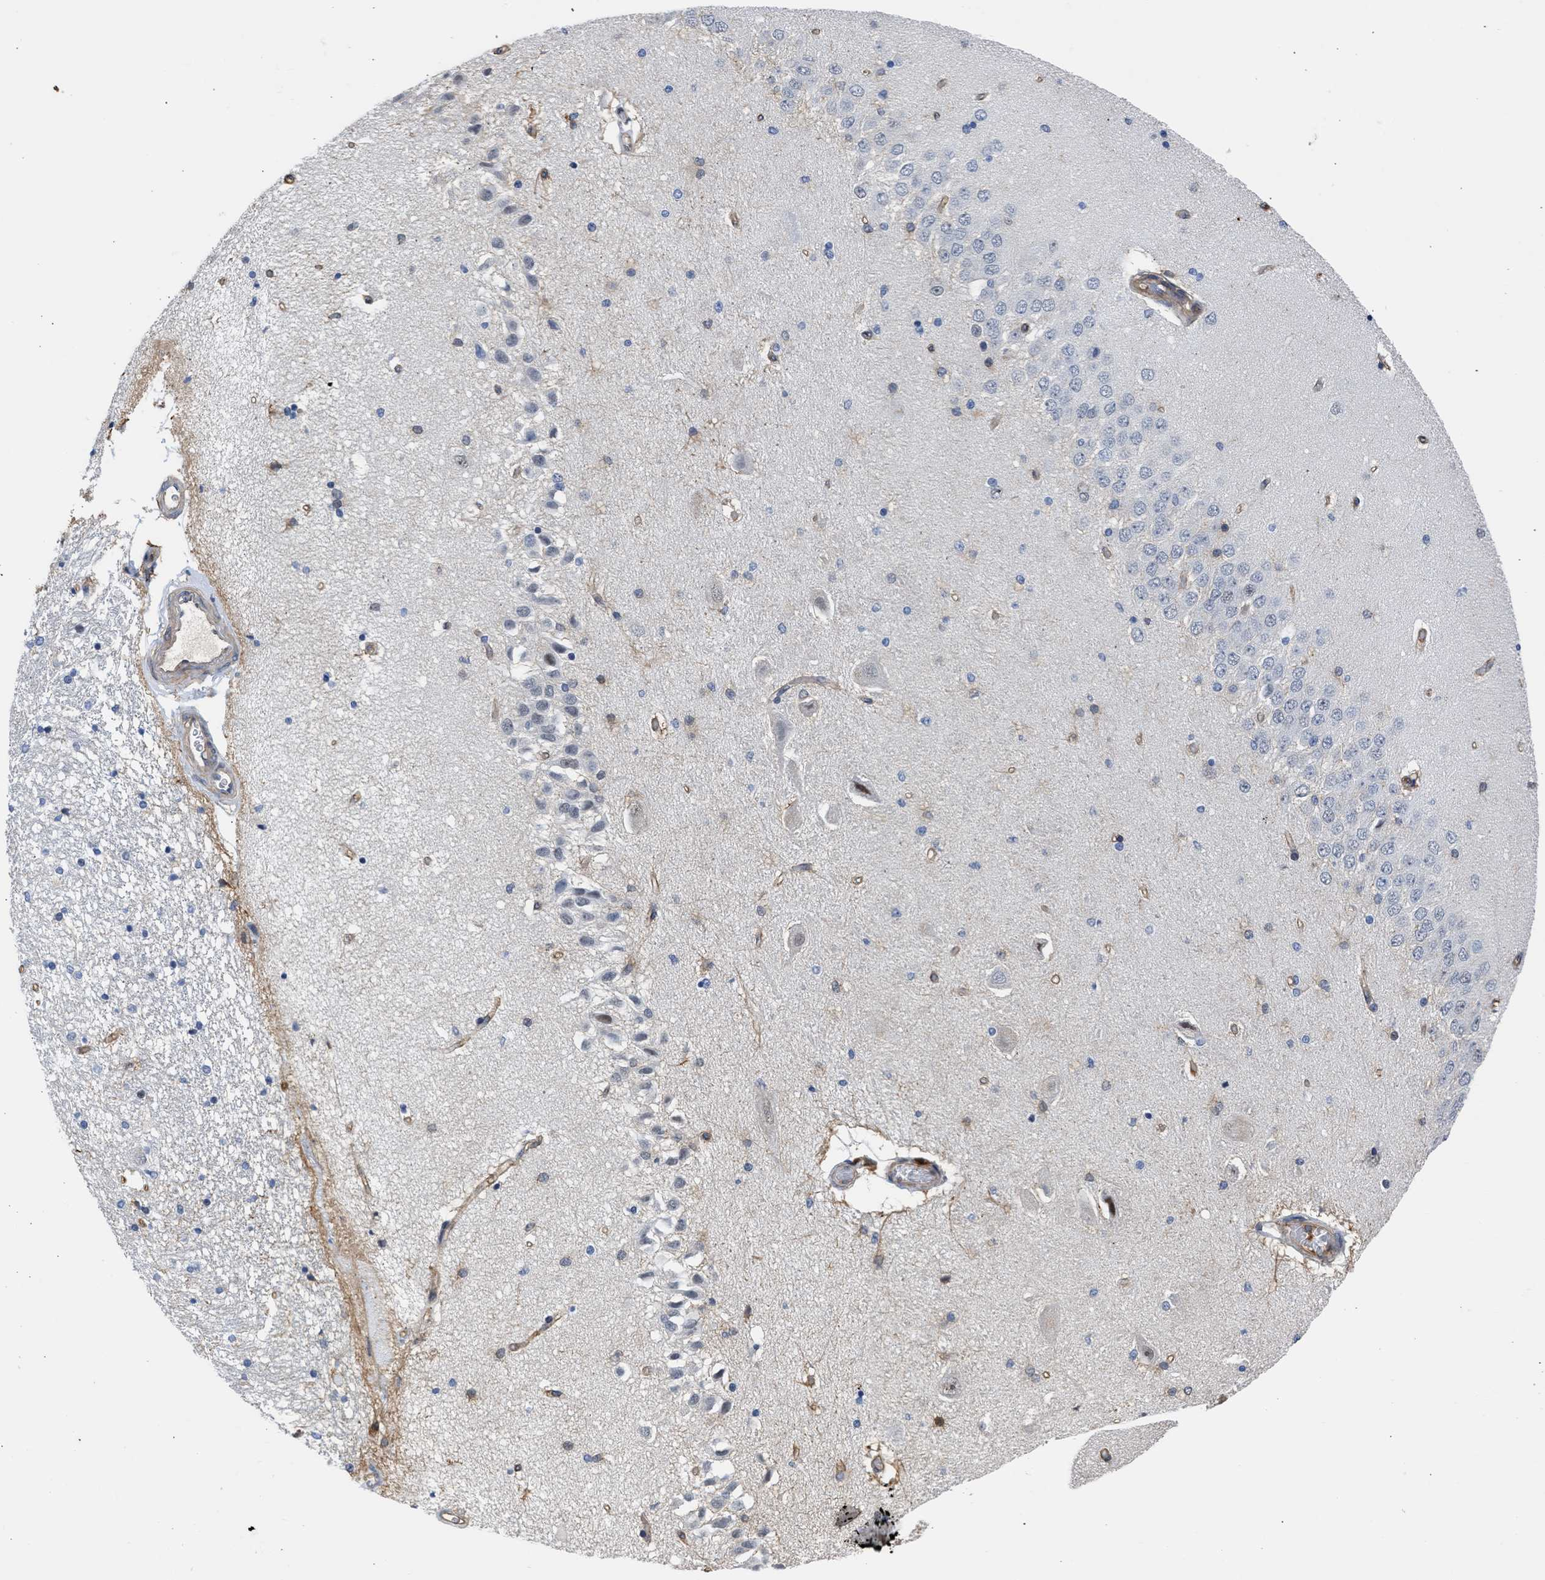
{"staining": {"intensity": "weak", "quantity": "<25%", "location": "cytoplasmic/membranous"}, "tissue": "hippocampus", "cell_type": "Glial cells", "image_type": "normal", "snomed": [{"axis": "morphology", "description": "Normal tissue, NOS"}, {"axis": "topography", "description": "Hippocampus"}], "caption": "High magnification brightfield microscopy of unremarkable hippocampus stained with DAB (brown) and counterstained with hematoxylin (blue): glial cells show no significant positivity.", "gene": "MAS1L", "patient": {"sex": "female", "age": 54}}